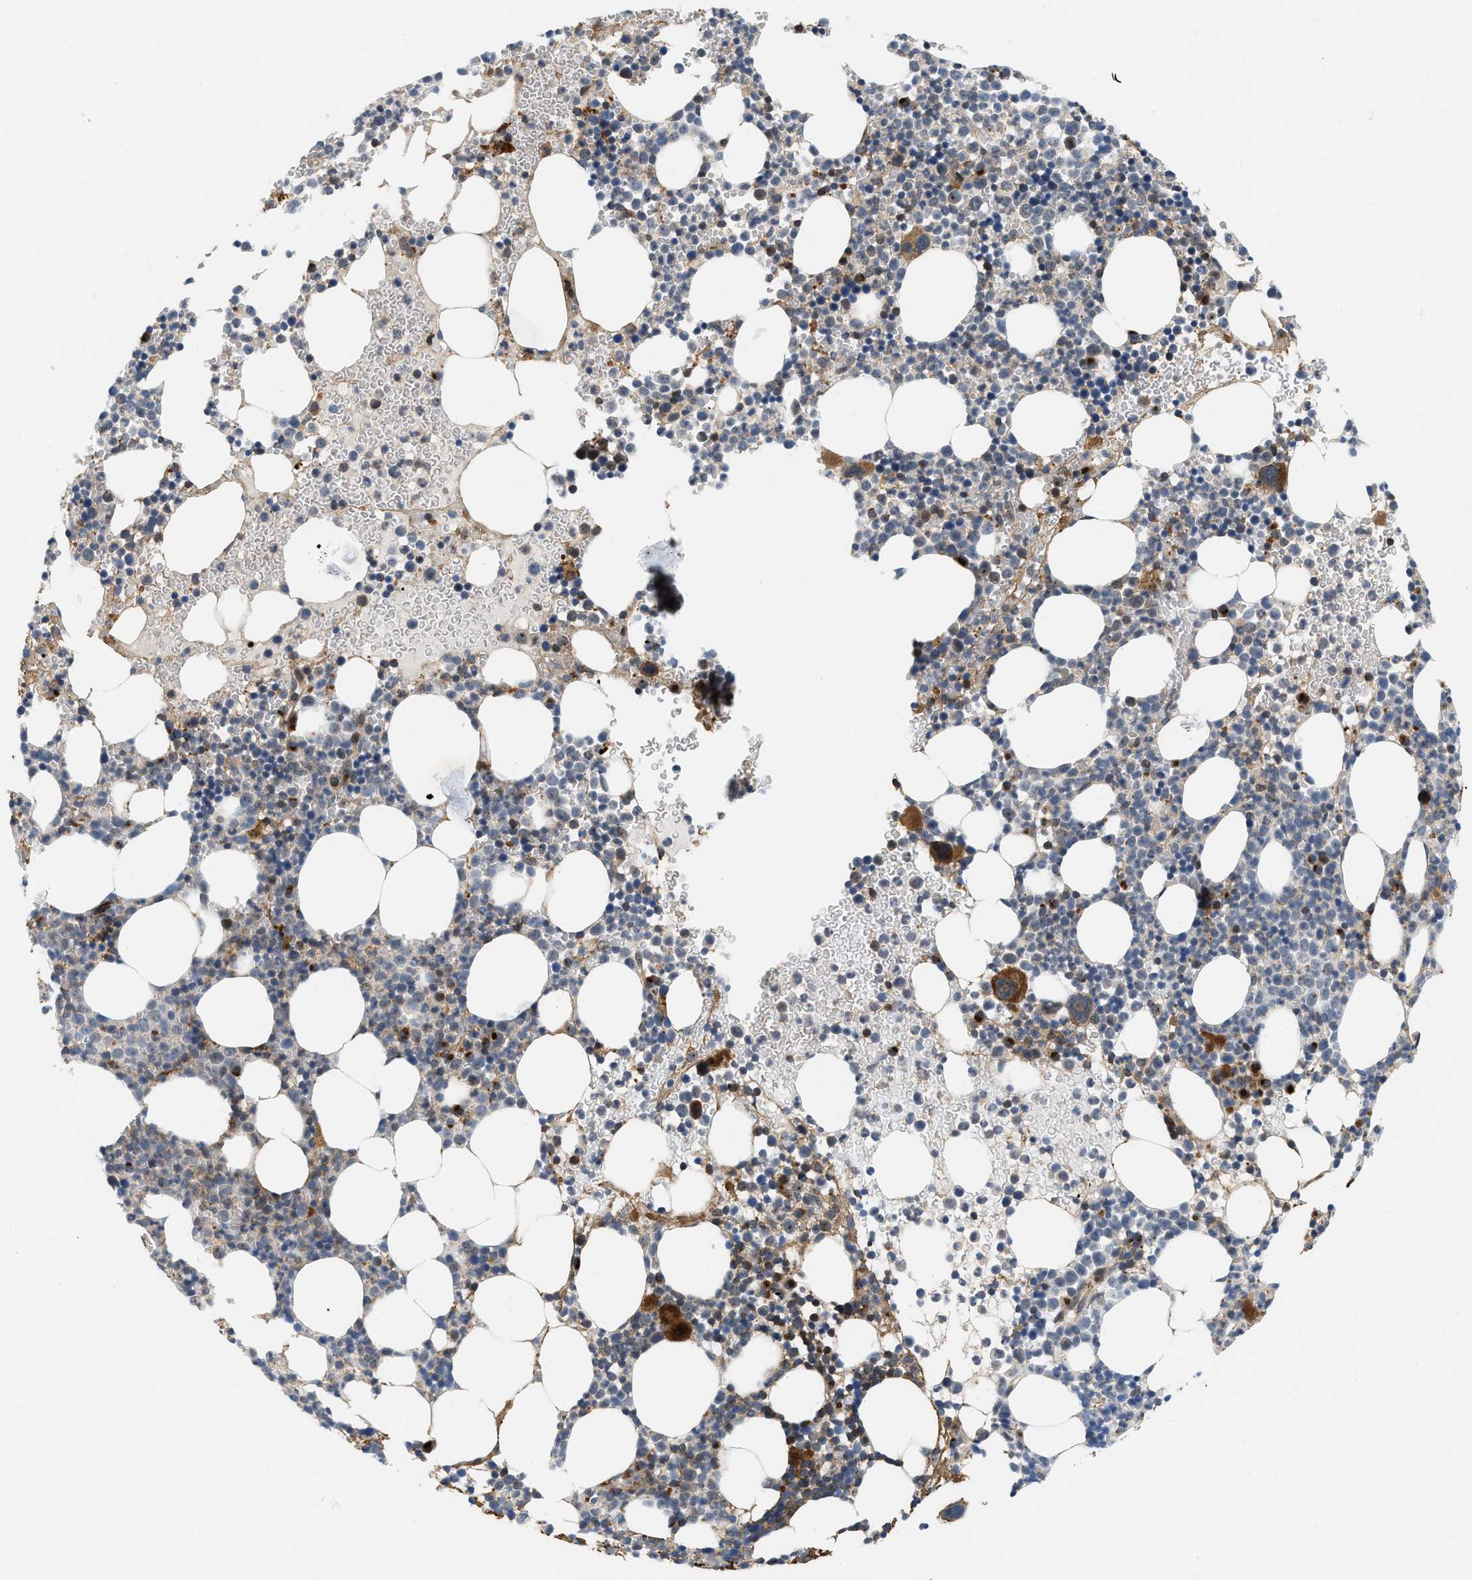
{"staining": {"intensity": "moderate", "quantity": "<25%", "location": "cytoplasmic/membranous"}, "tissue": "bone marrow", "cell_type": "Hematopoietic cells", "image_type": "normal", "snomed": [{"axis": "morphology", "description": "Normal tissue, NOS"}, {"axis": "morphology", "description": "Inflammation, NOS"}, {"axis": "topography", "description": "Bone marrow"}], "caption": "Immunohistochemical staining of benign human bone marrow shows <25% levels of moderate cytoplasmic/membranous protein expression in approximately <25% of hematopoietic cells. The protein is shown in brown color, while the nuclei are stained blue.", "gene": "DIPK1A", "patient": {"sex": "female", "age": 67}}